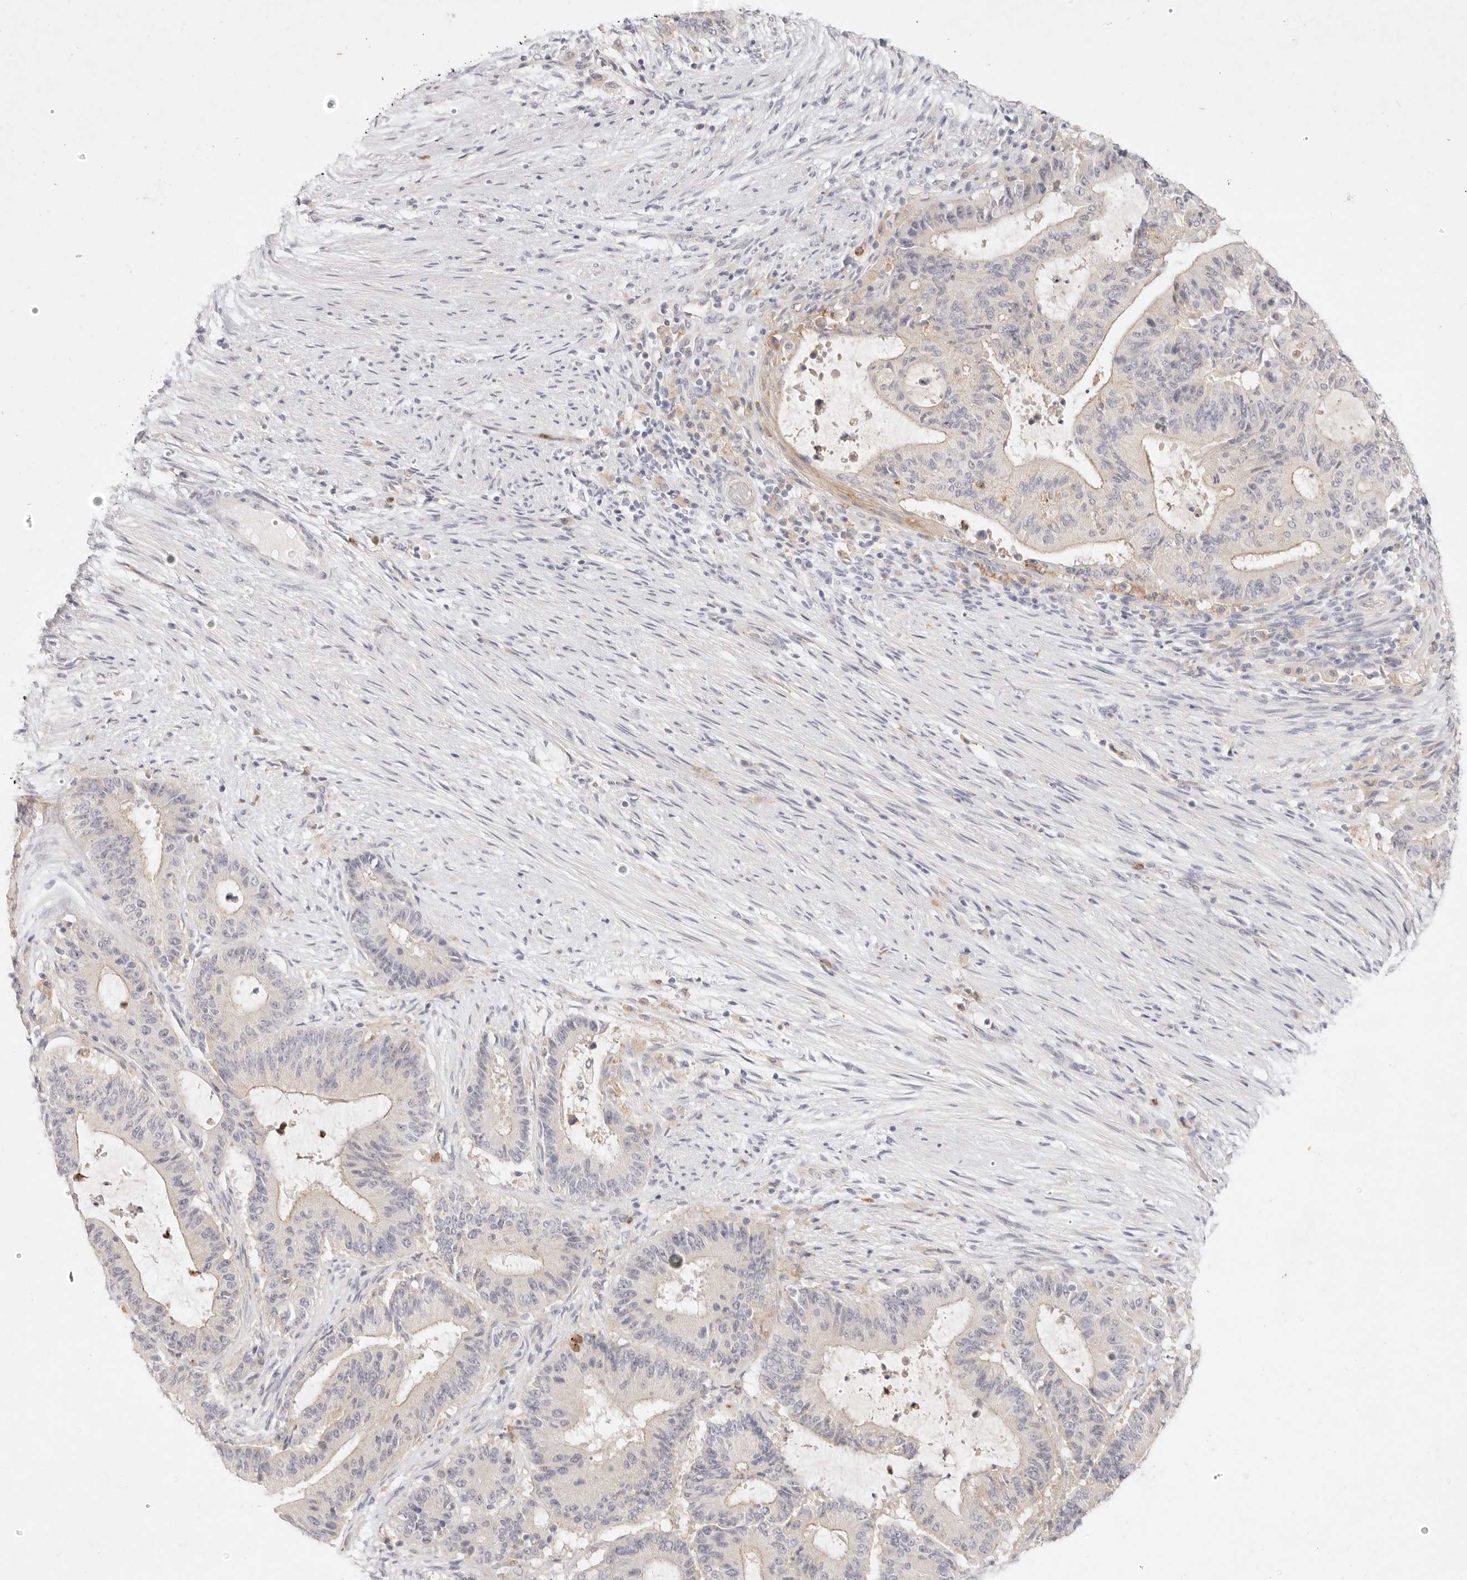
{"staining": {"intensity": "negative", "quantity": "none", "location": "none"}, "tissue": "liver cancer", "cell_type": "Tumor cells", "image_type": "cancer", "snomed": [{"axis": "morphology", "description": "Normal tissue, NOS"}, {"axis": "morphology", "description": "Cholangiocarcinoma"}, {"axis": "topography", "description": "Liver"}, {"axis": "topography", "description": "Peripheral nerve tissue"}], "caption": "This is a histopathology image of immunohistochemistry (IHC) staining of liver cancer, which shows no staining in tumor cells.", "gene": "GPR84", "patient": {"sex": "female", "age": 73}}